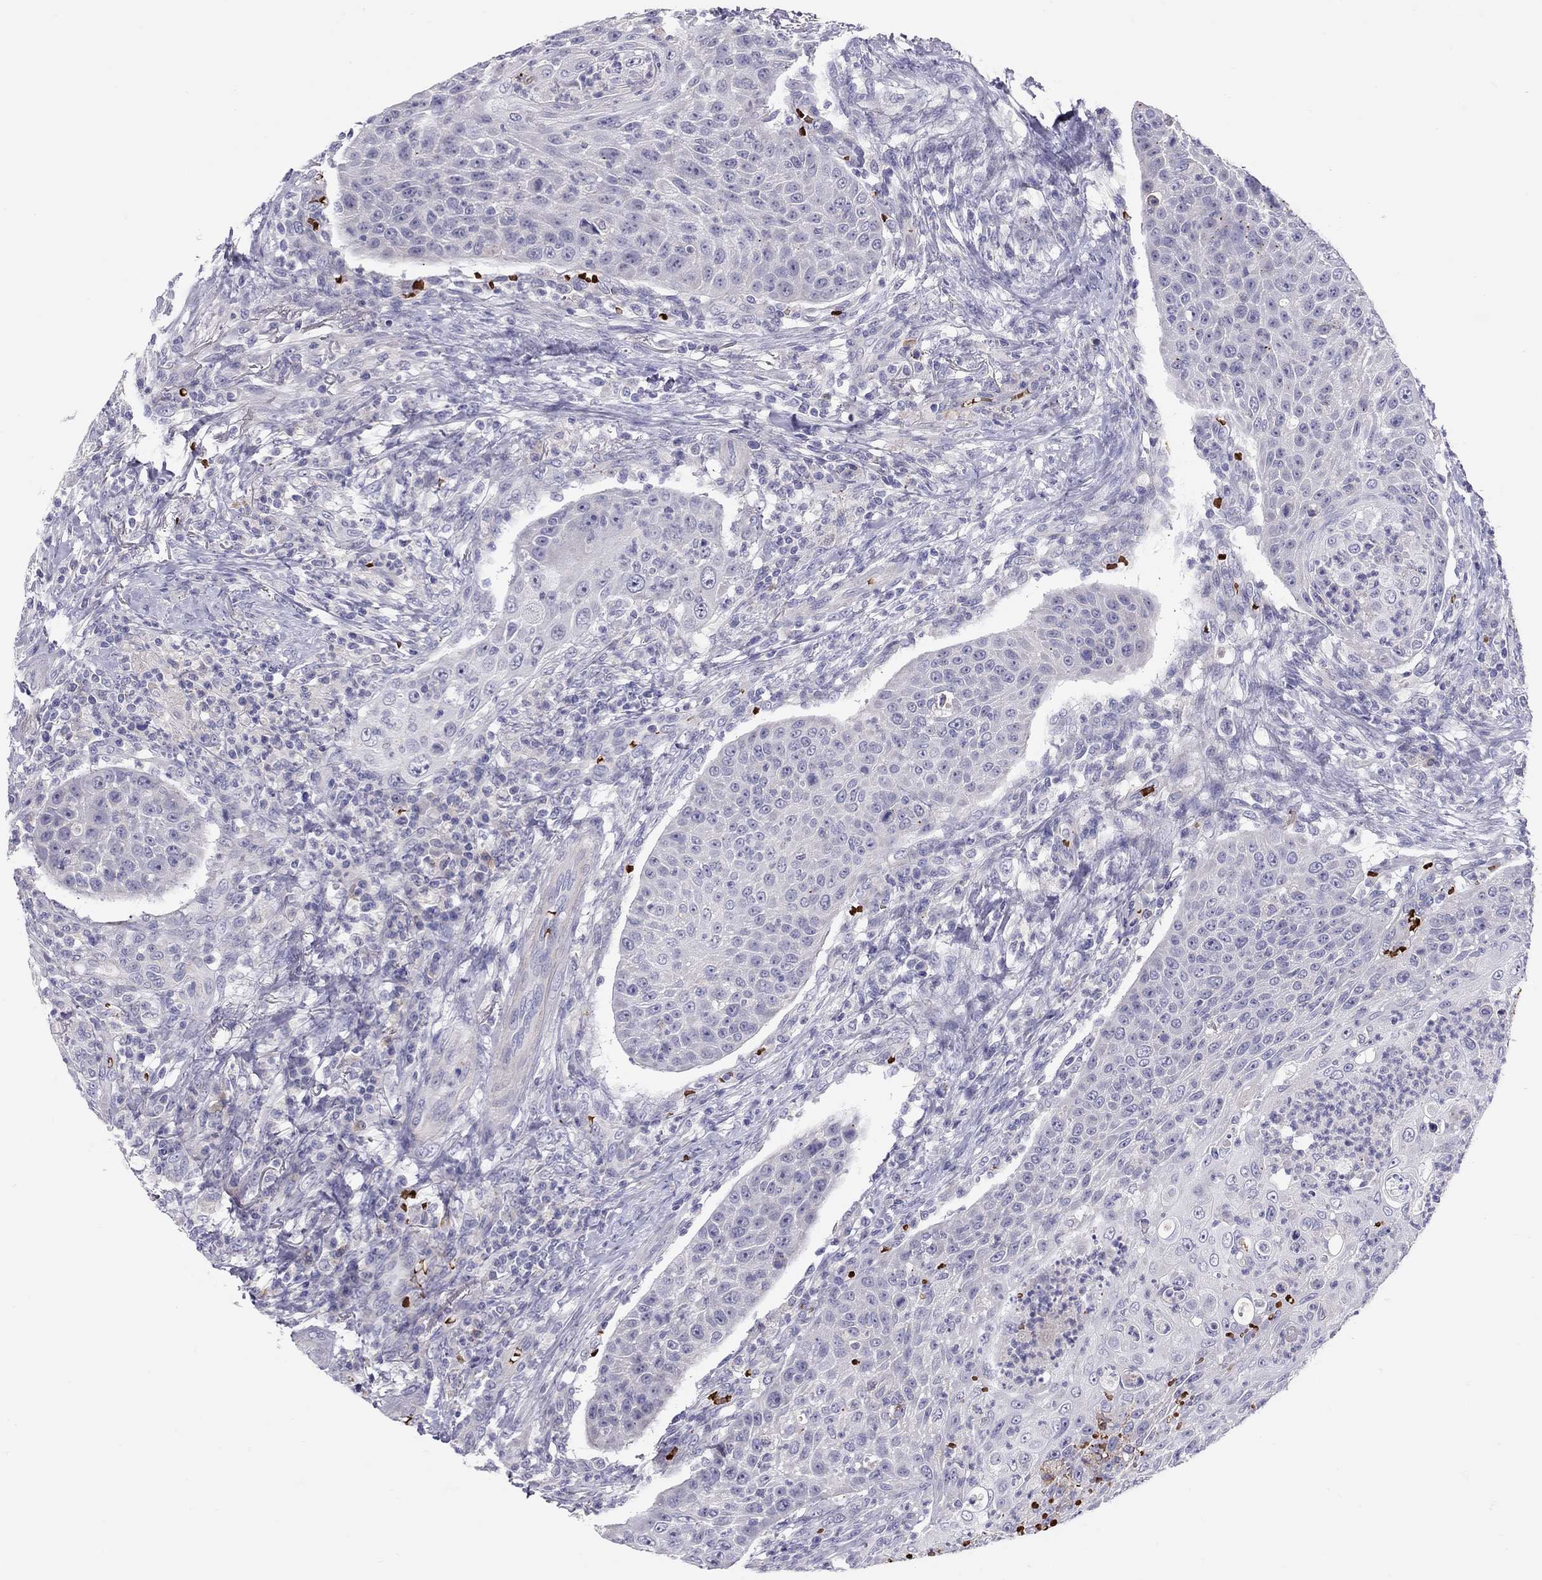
{"staining": {"intensity": "negative", "quantity": "none", "location": "none"}, "tissue": "head and neck cancer", "cell_type": "Tumor cells", "image_type": "cancer", "snomed": [{"axis": "morphology", "description": "Squamous cell carcinoma, NOS"}, {"axis": "topography", "description": "Head-Neck"}], "caption": "Immunohistochemical staining of human head and neck cancer reveals no significant expression in tumor cells.", "gene": "FRMD1", "patient": {"sex": "male", "age": 69}}